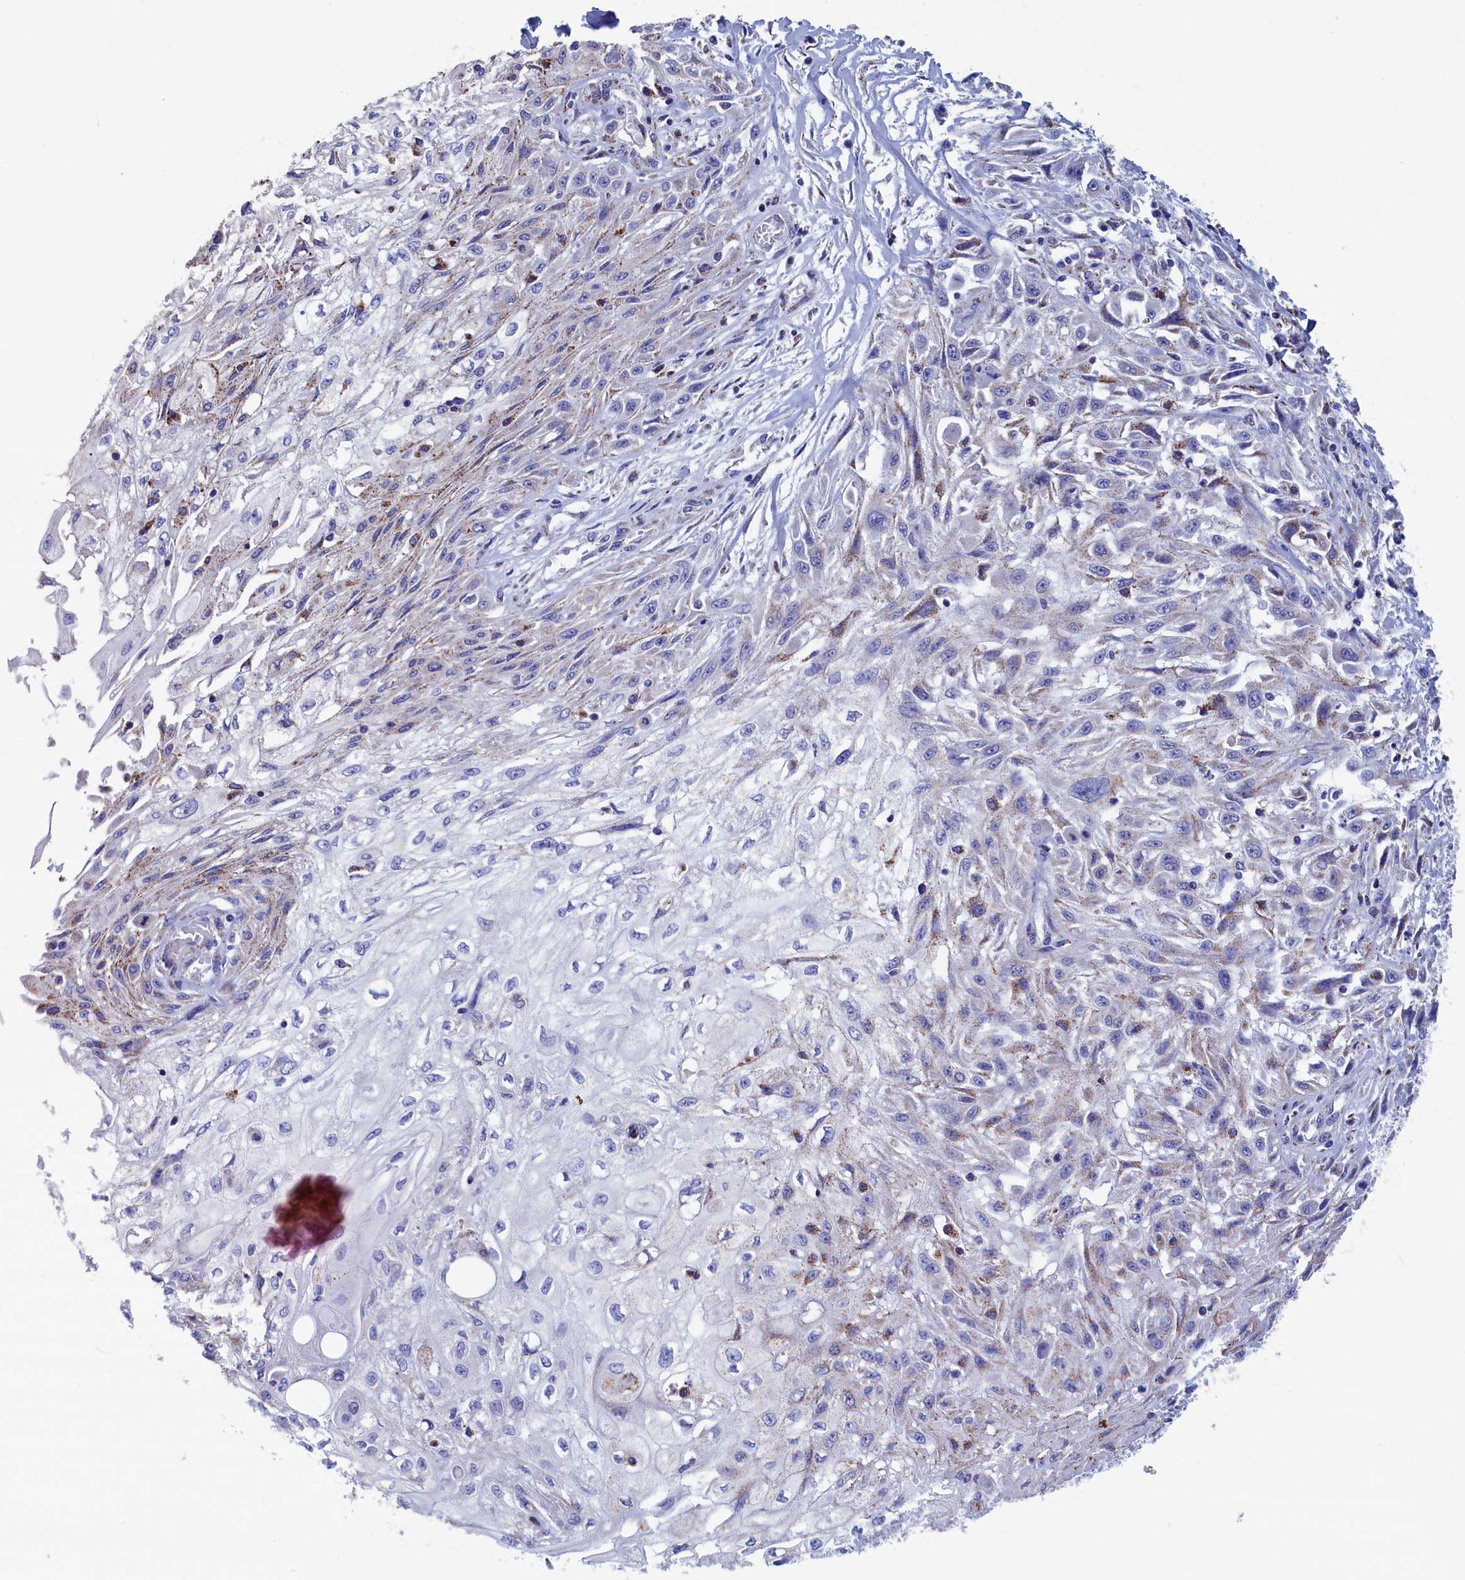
{"staining": {"intensity": "weak", "quantity": "<25%", "location": "cytoplasmic/membranous"}, "tissue": "skin cancer", "cell_type": "Tumor cells", "image_type": "cancer", "snomed": [{"axis": "morphology", "description": "Squamous cell carcinoma, NOS"}, {"axis": "morphology", "description": "Squamous cell carcinoma, metastatic, NOS"}, {"axis": "topography", "description": "Skin"}, {"axis": "topography", "description": "Lymph node"}], "caption": "High magnification brightfield microscopy of skin squamous cell carcinoma stained with DAB (brown) and counterstained with hematoxylin (blue): tumor cells show no significant positivity. (DAB (3,3'-diaminobenzidine) immunohistochemistry, high magnification).", "gene": "WDR83", "patient": {"sex": "male", "age": 75}}